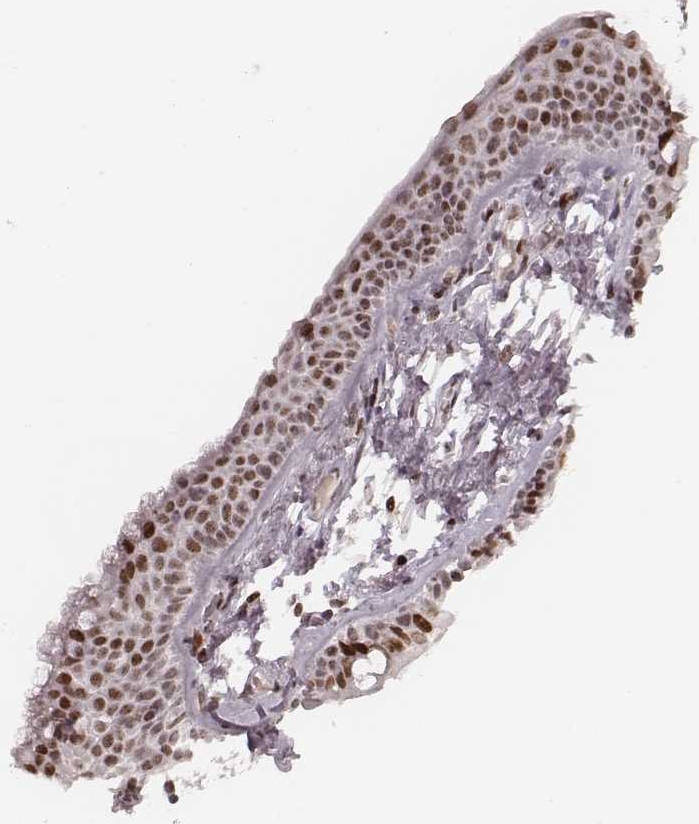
{"staining": {"intensity": "moderate", "quantity": ">75%", "location": "nuclear"}, "tissue": "soft tissue", "cell_type": "Chondrocytes", "image_type": "normal", "snomed": [{"axis": "morphology", "description": "Normal tissue, NOS"}, {"axis": "topography", "description": "Cartilage tissue"}, {"axis": "topography", "description": "Bronchus"}], "caption": "The micrograph reveals a brown stain indicating the presence of a protein in the nuclear of chondrocytes in soft tissue. (DAB (3,3'-diaminobenzidine) IHC, brown staining for protein, blue staining for nuclei).", "gene": "HNRNPC", "patient": {"sex": "female", "age": 79}}